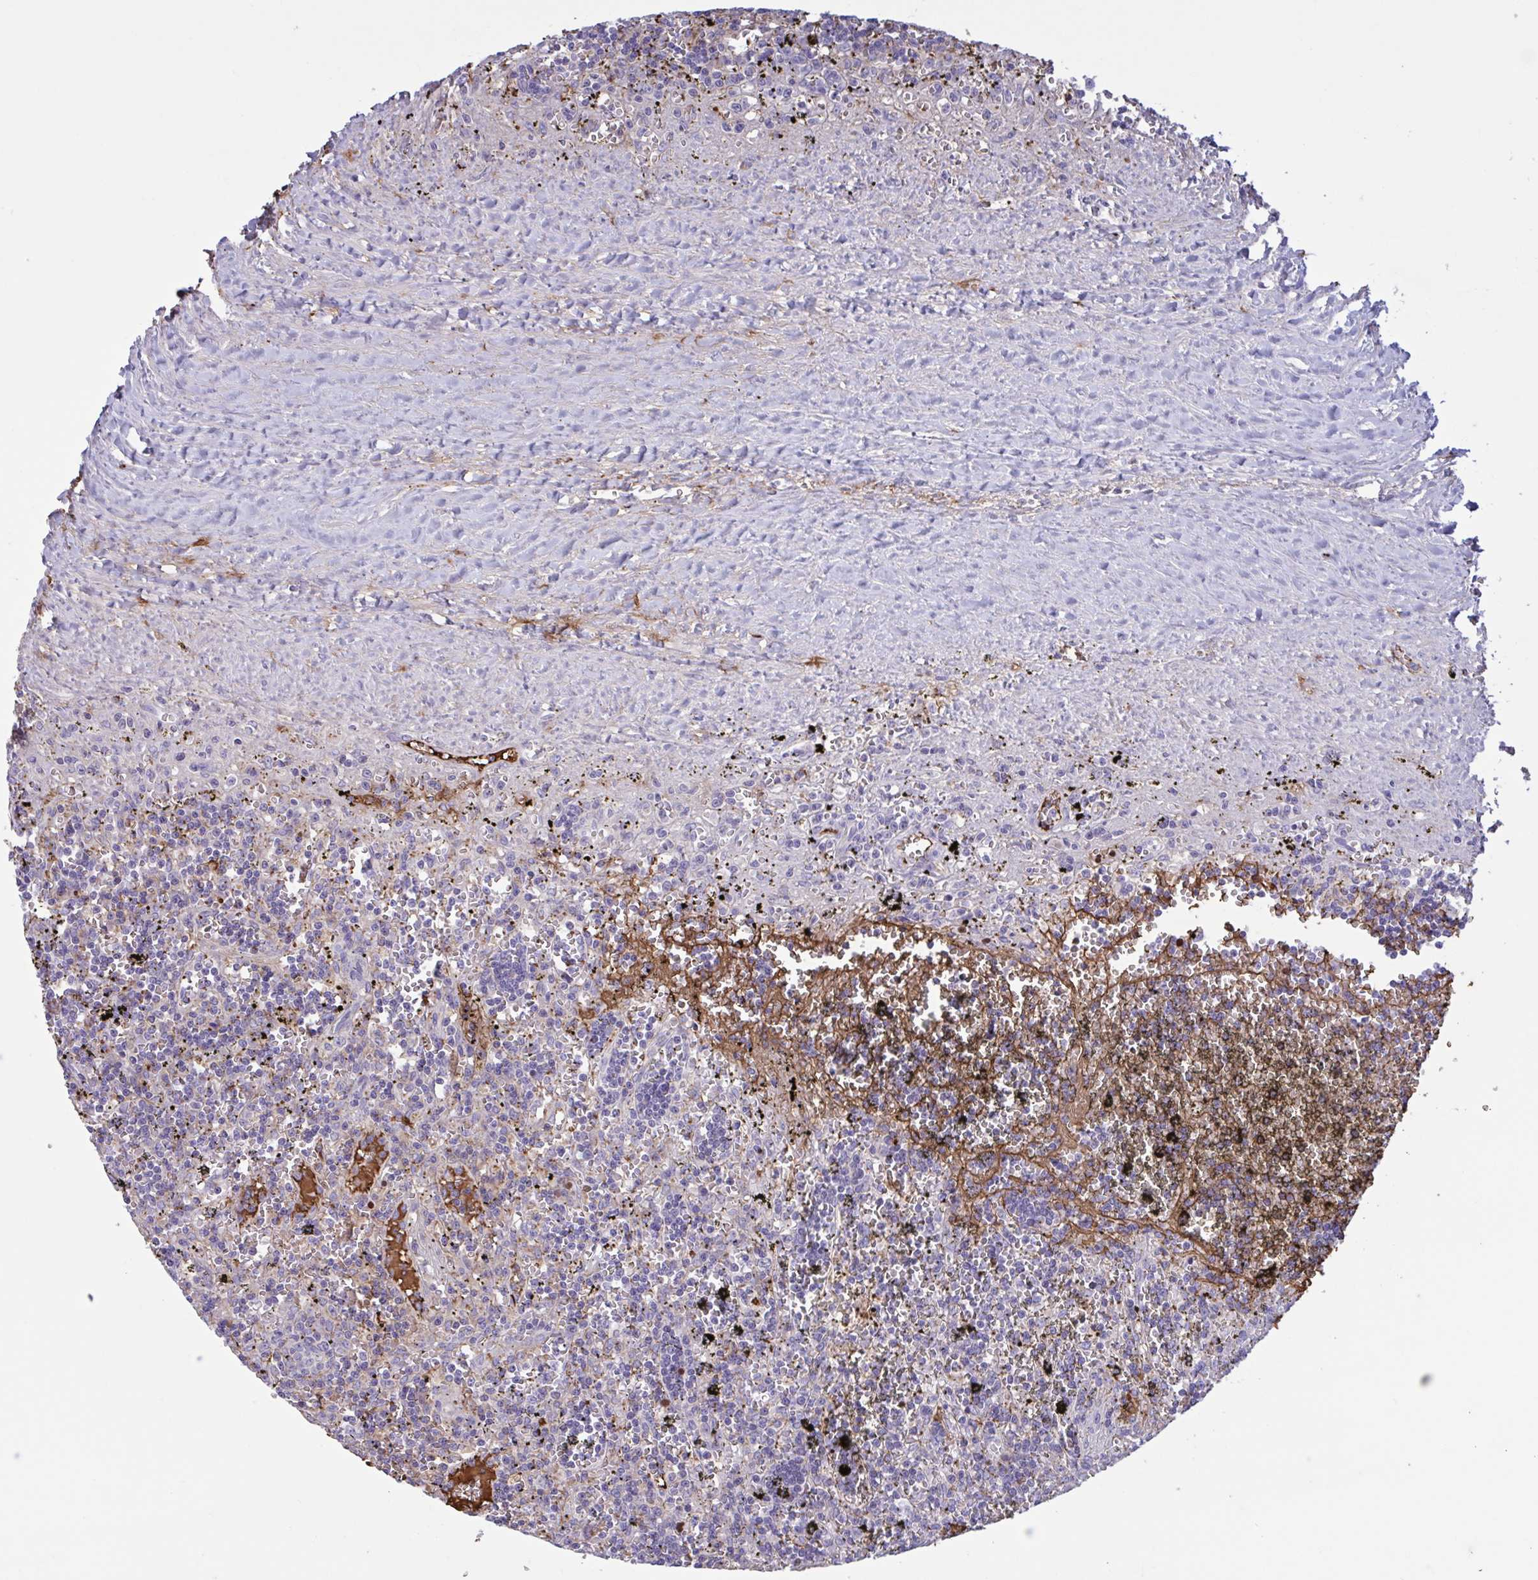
{"staining": {"intensity": "negative", "quantity": "none", "location": "none"}, "tissue": "lymphoma", "cell_type": "Tumor cells", "image_type": "cancer", "snomed": [{"axis": "morphology", "description": "Malignant lymphoma, non-Hodgkin's type, Low grade"}, {"axis": "topography", "description": "Spleen"}], "caption": "This histopathology image is of low-grade malignant lymphoma, non-Hodgkin's type stained with immunohistochemistry to label a protein in brown with the nuclei are counter-stained blue. There is no staining in tumor cells.", "gene": "IL1R1", "patient": {"sex": "male", "age": 60}}